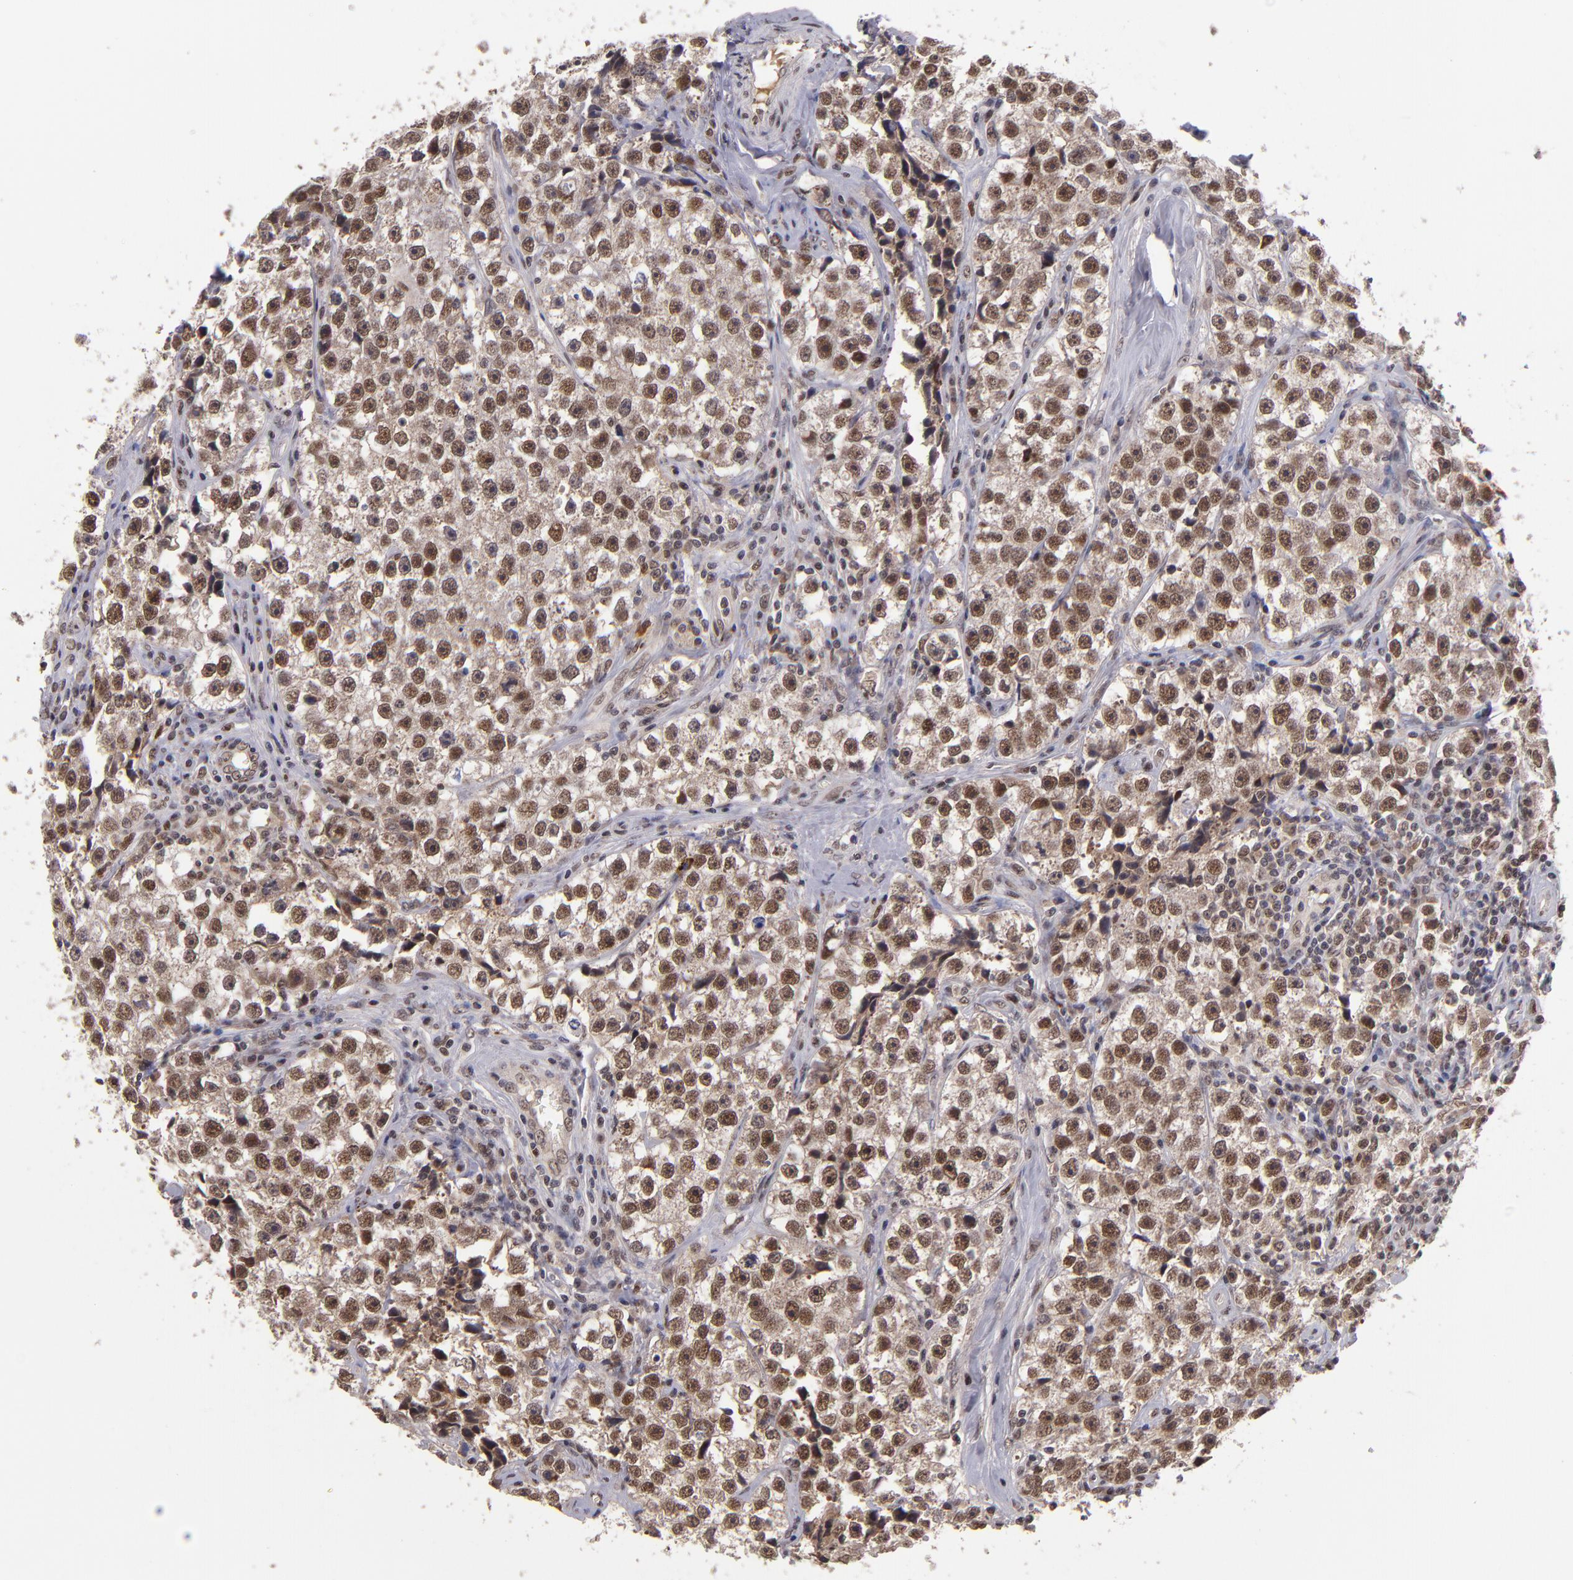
{"staining": {"intensity": "strong", "quantity": ">75%", "location": "cytoplasmic/membranous,nuclear"}, "tissue": "testis cancer", "cell_type": "Tumor cells", "image_type": "cancer", "snomed": [{"axis": "morphology", "description": "Seminoma, NOS"}, {"axis": "topography", "description": "Testis"}], "caption": "Testis cancer (seminoma) stained with a brown dye reveals strong cytoplasmic/membranous and nuclear positive staining in approximately >75% of tumor cells.", "gene": "EP300", "patient": {"sex": "male", "age": 32}}